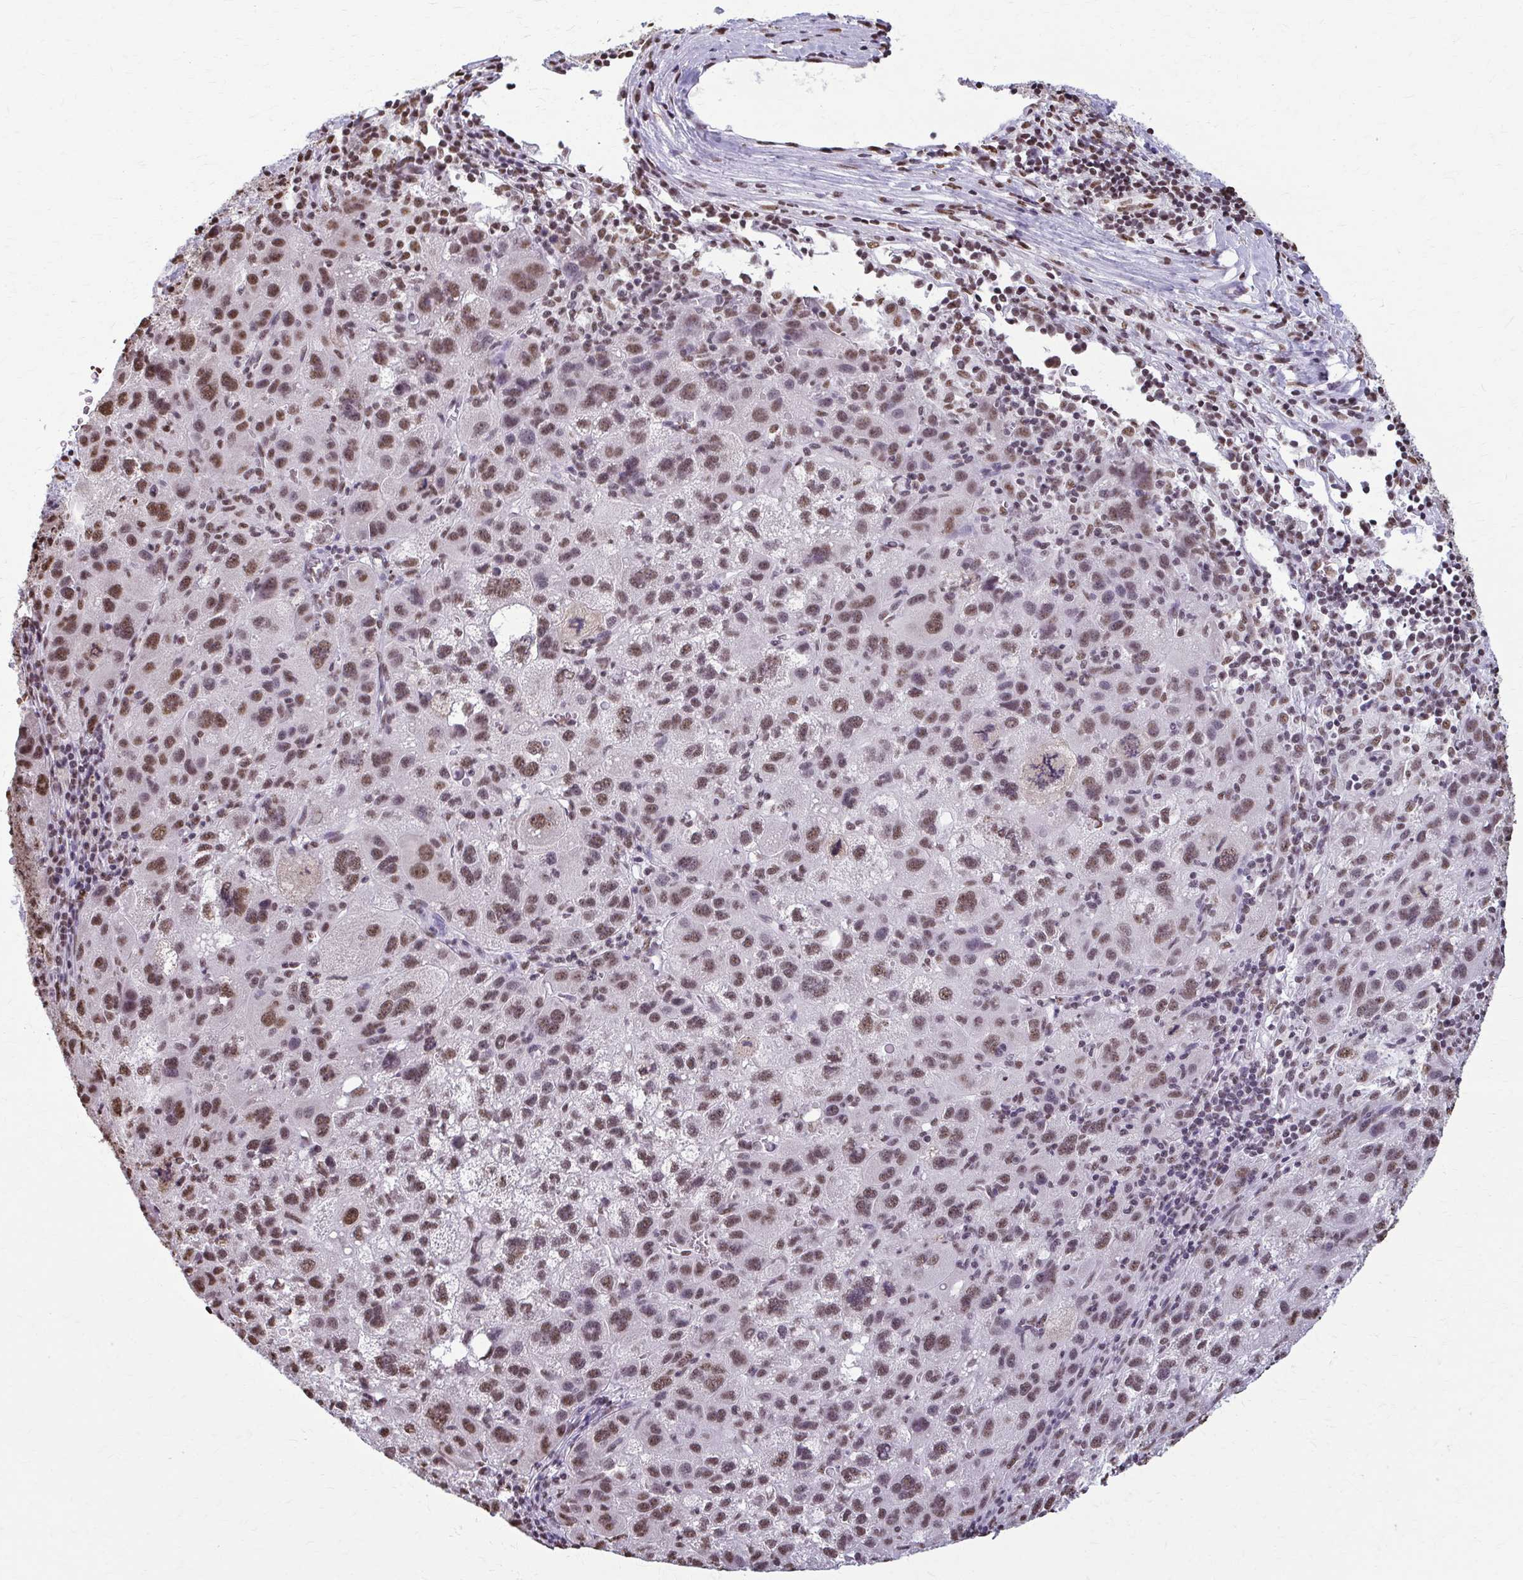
{"staining": {"intensity": "moderate", "quantity": ">75%", "location": "nuclear"}, "tissue": "liver cancer", "cell_type": "Tumor cells", "image_type": "cancer", "snomed": [{"axis": "morphology", "description": "Carcinoma, Hepatocellular, NOS"}, {"axis": "topography", "description": "Liver"}], "caption": "Human hepatocellular carcinoma (liver) stained with a brown dye reveals moderate nuclear positive expression in approximately >75% of tumor cells.", "gene": "SNRPA", "patient": {"sex": "female", "age": 77}}